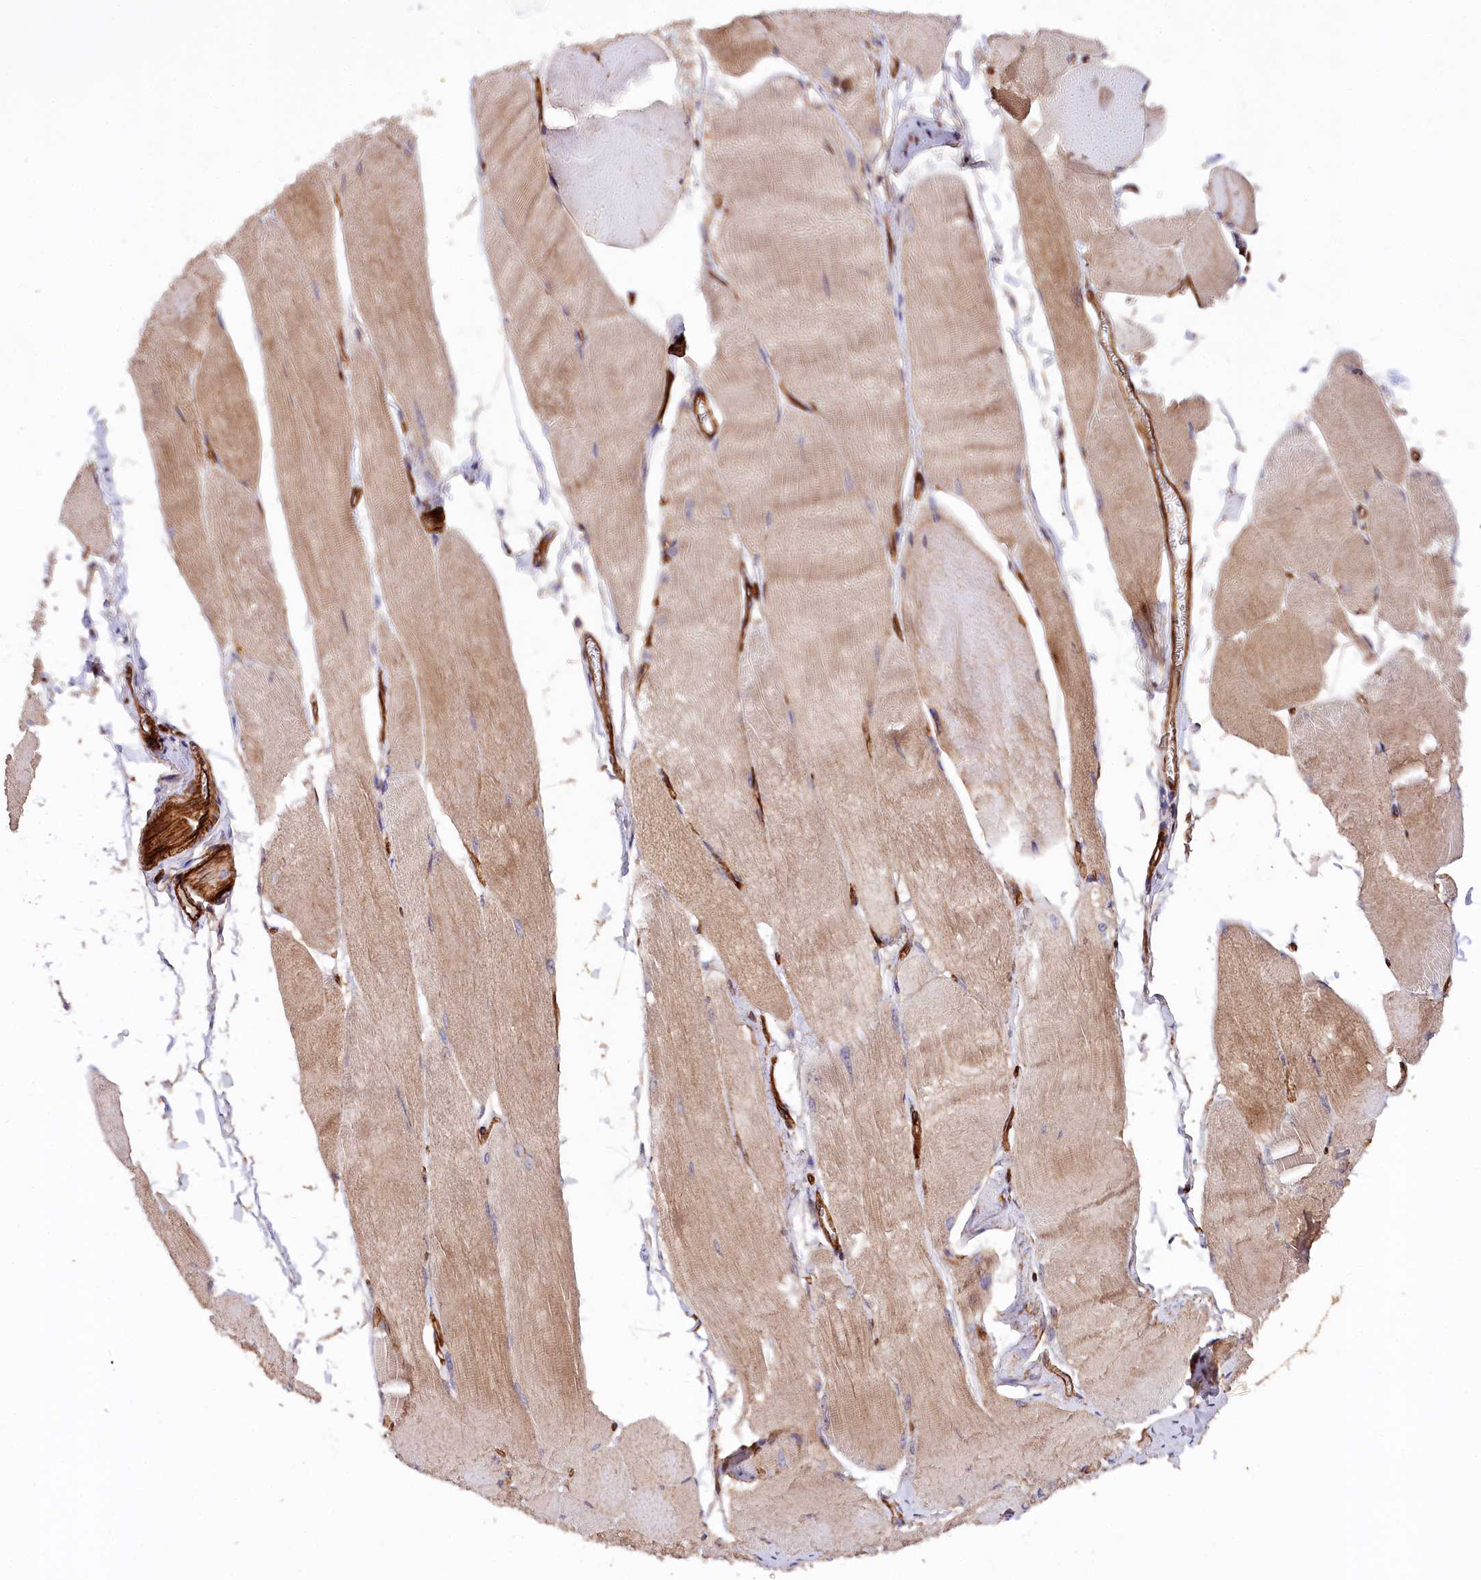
{"staining": {"intensity": "moderate", "quantity": ">75%", "location": "cytoplasmic/membranous"}, "tissue": "skeletal muscle", "cell_type": "Myocytes", "image_type": "normal", "snomed": [{"axis": "morphology", "description": "Normal tissue, NOS"}, {"axis": "morphology", "description": "Basal cell carcinoma"}, {"axis": "topography", "description": "Skeletal muscle"}], "caption": "IHC of normal human skeletal muscle displays medium levels of moderate cytoplasmic/membranous expression in about >75% of myocytes. The staining is performed using DAB (3,3'-diaminobenzidine) brown chromogen to label protein expression. The nuclei are counter-stained blue using hematoxylin.", "gene": "SPATS2", "patient": {"sex": "female", "age": 64}}